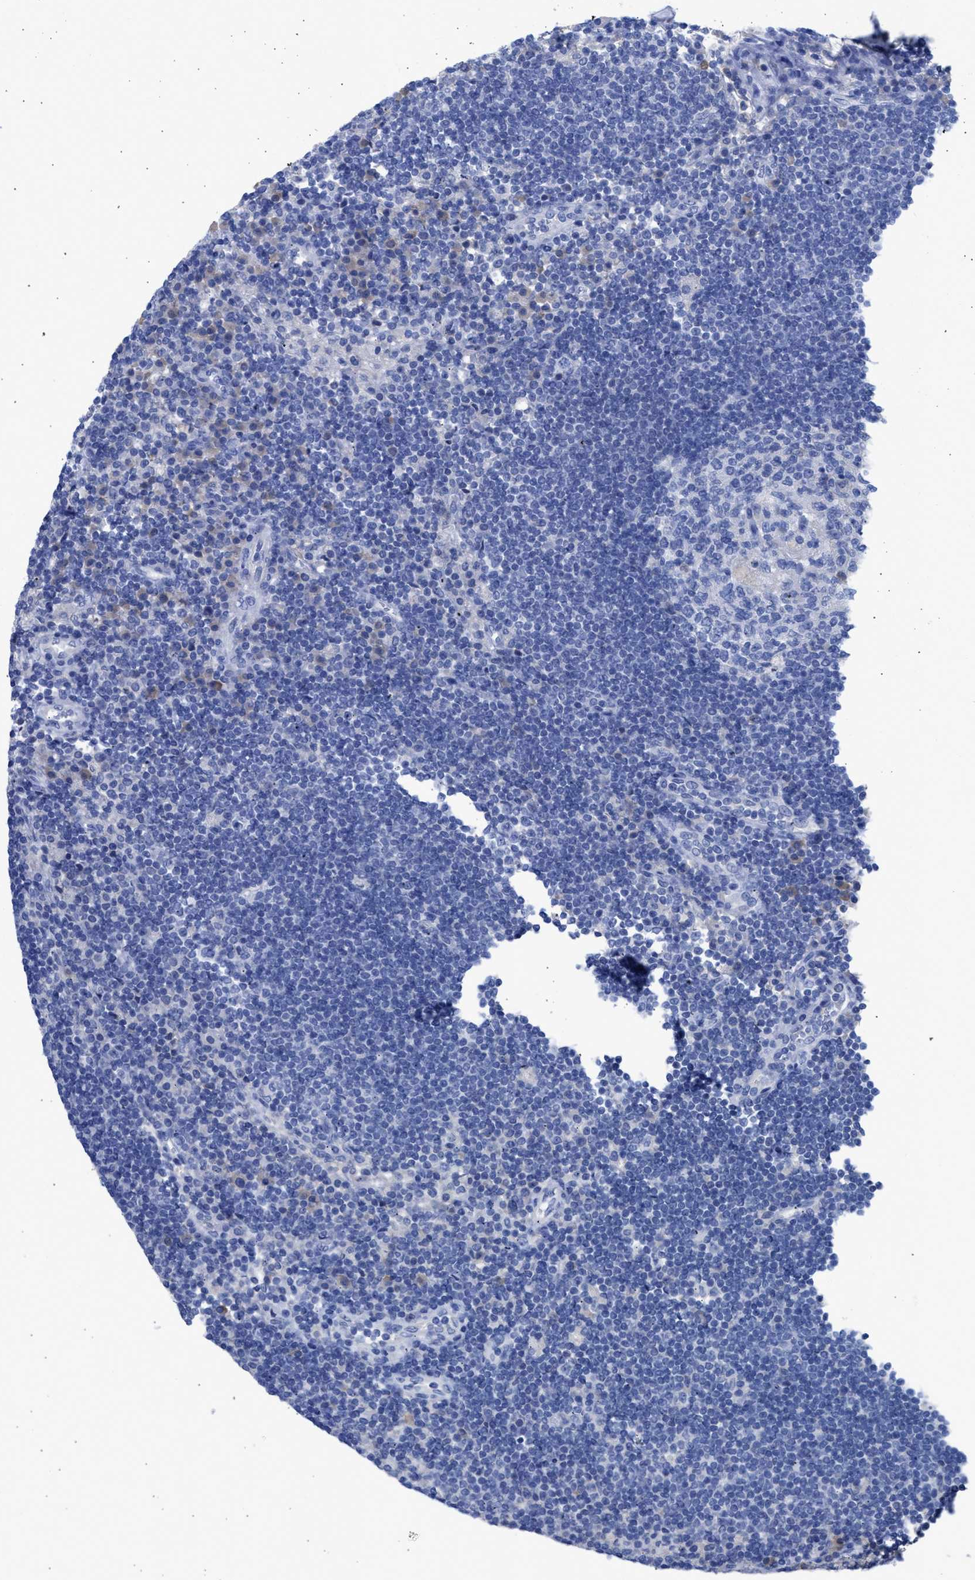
{"staining": {"intensity": "negative", "quantity": "none", "location": "none"}, "tissue": "lymph node", "cell_type": "Germinal center cells", "image_type": "normal", "snomed": [{"axis": "morphology", "description": "Normal tissue, NOS"}, {"axis": "topography", "description": "Lymph node"}], "caption": "The immunohistochemistry (IHC) micrograph has no significant positivity in germinal center cells of lymph node.", "gene": "RSPH1", "patient": {"sex": "female", "age": 53}}